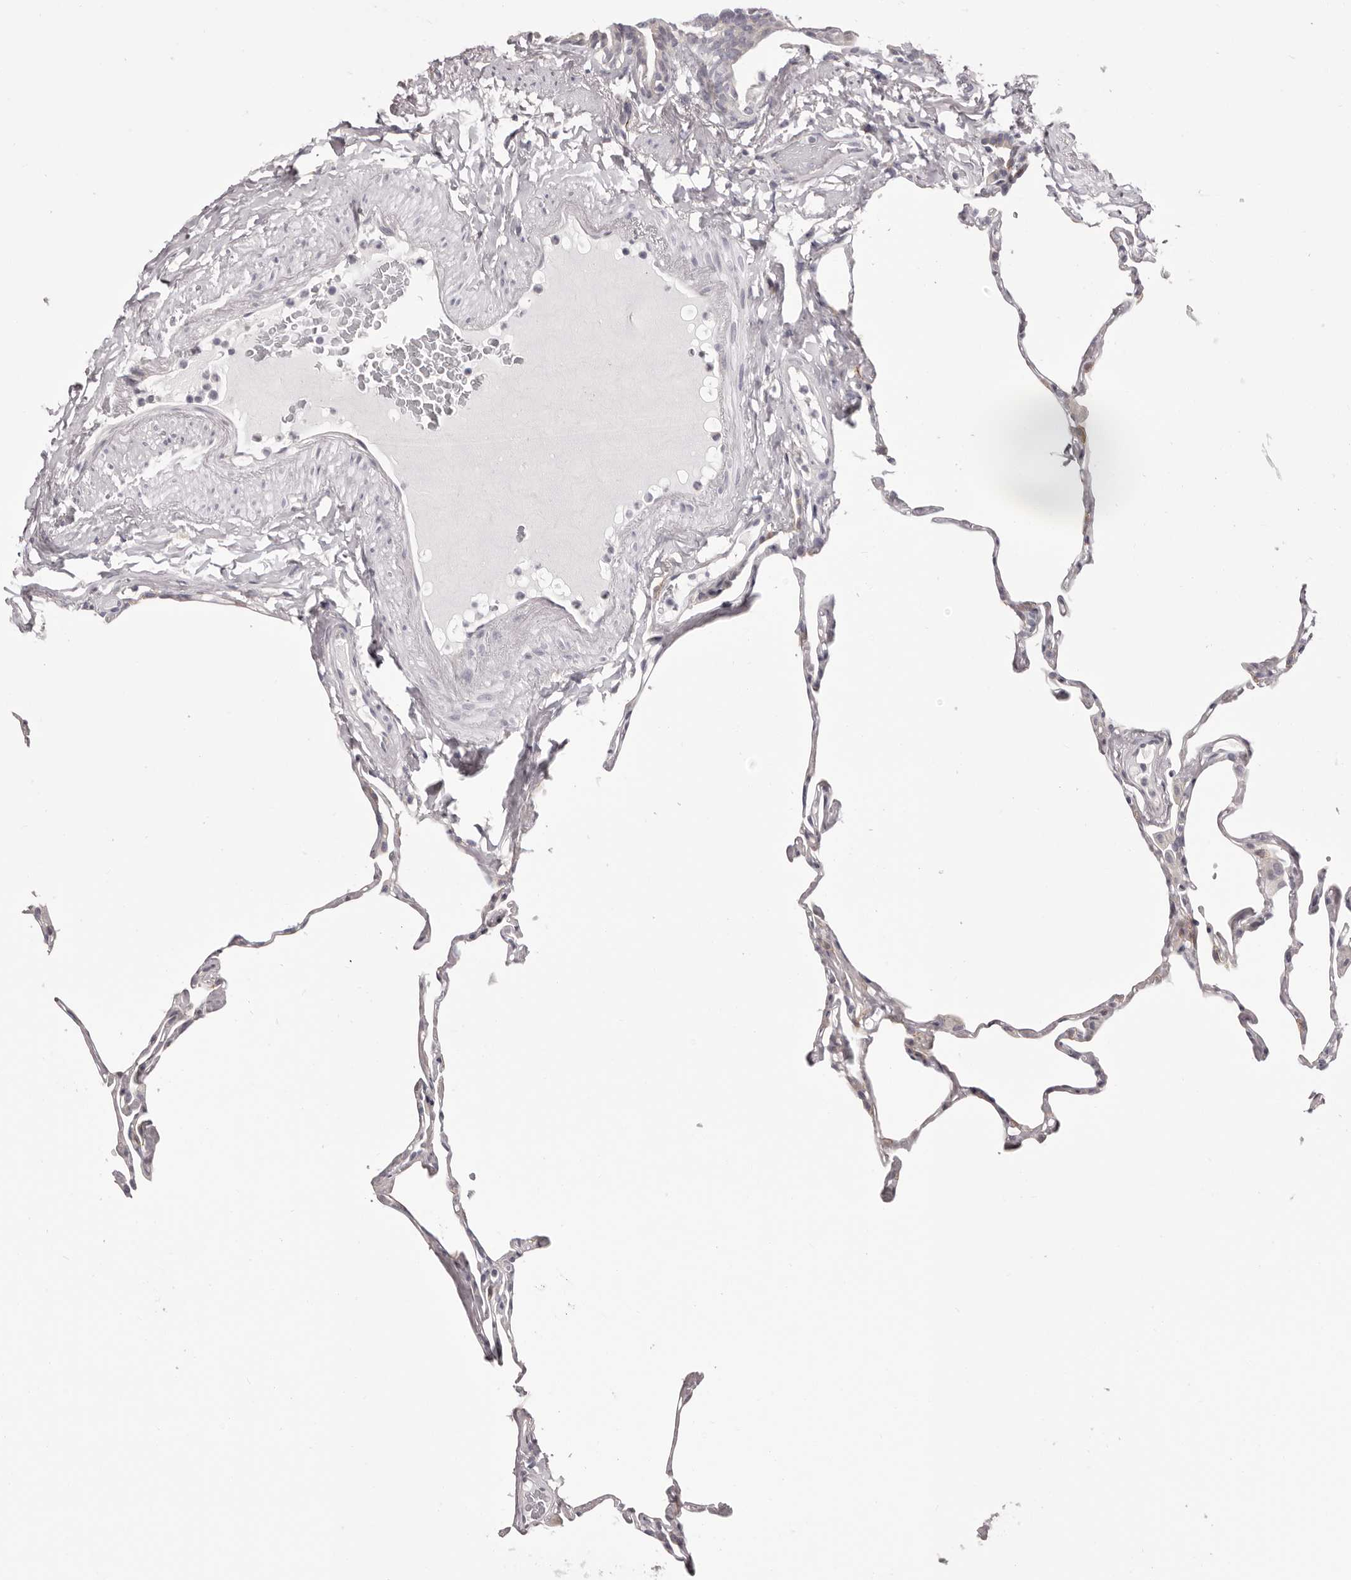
{"staining": {"intensity": "negative", "quantity": "none", "location": "none"}, "tissue": "lung", "cell_type": "Alveolar cells", "image_type": "normal", "snomed": [{"axis": "morphology", "description": "Normal tissue, NOS"}, {"axis": "topography", "description": "Lung"}], "caption": "IHC photomicrograph of benign lung stained for a protein (brown), which reveals no positivity in alveolar cells.", "gene": "OTUD3", "patient": {"sex": "male", "age": 65}}